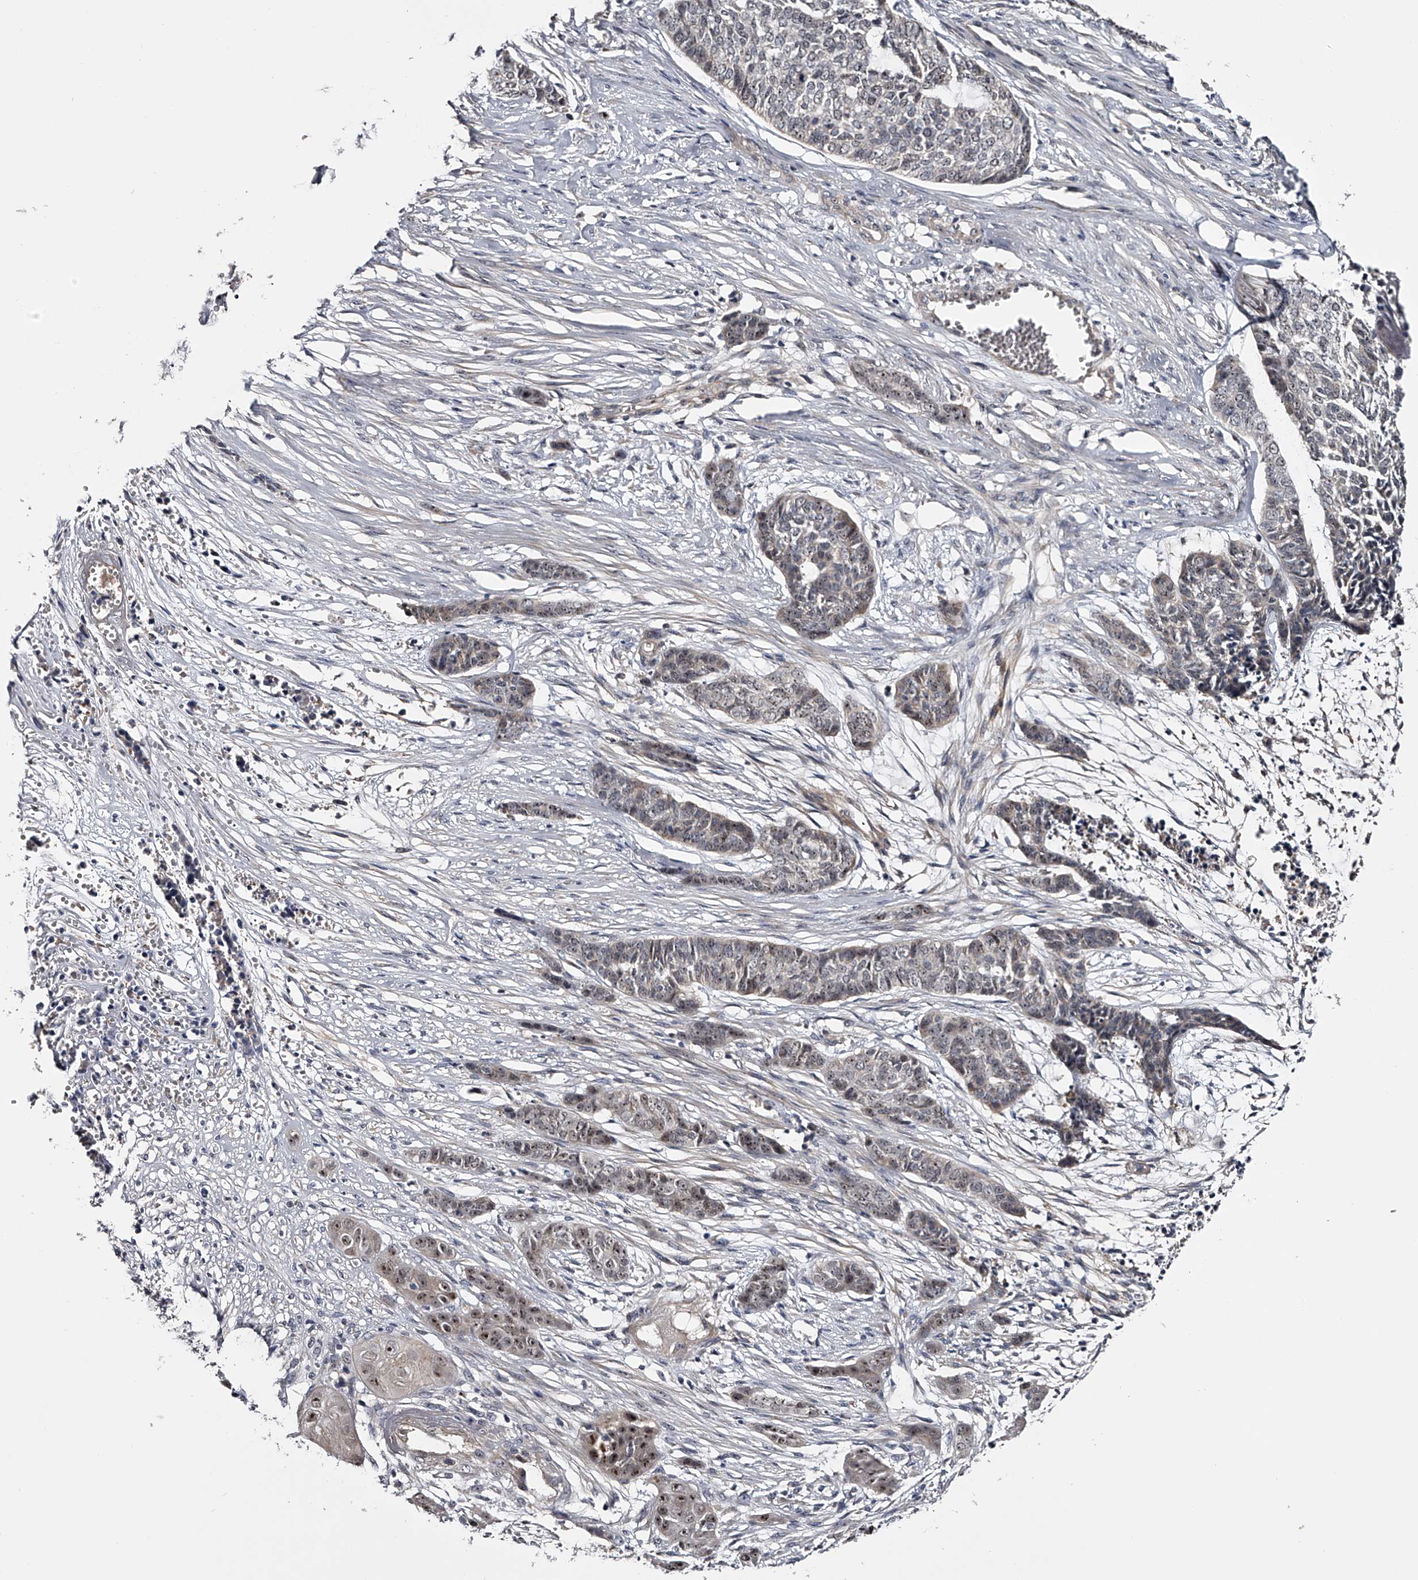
{"staining": {"intensity": "moderate", "quantity": "25%-75%", "location": "nuclear"}, "tissue": "skin cancer", "cell_type": "Tumor cells", "image_type": "cancer", "snomed": [{"axis": "morphology", "description": "Basal cell carcinoma"}, {"axis": "topography", "description": "Skin"}], "caption": "About 25%-75% of tumor cells in skin cancer demonstrate moderate nuclear protein positivity as visualized by brown immunohistochemical staining.", "gene": "MDN1", "patient": {"sex": "female", "age": 64}}